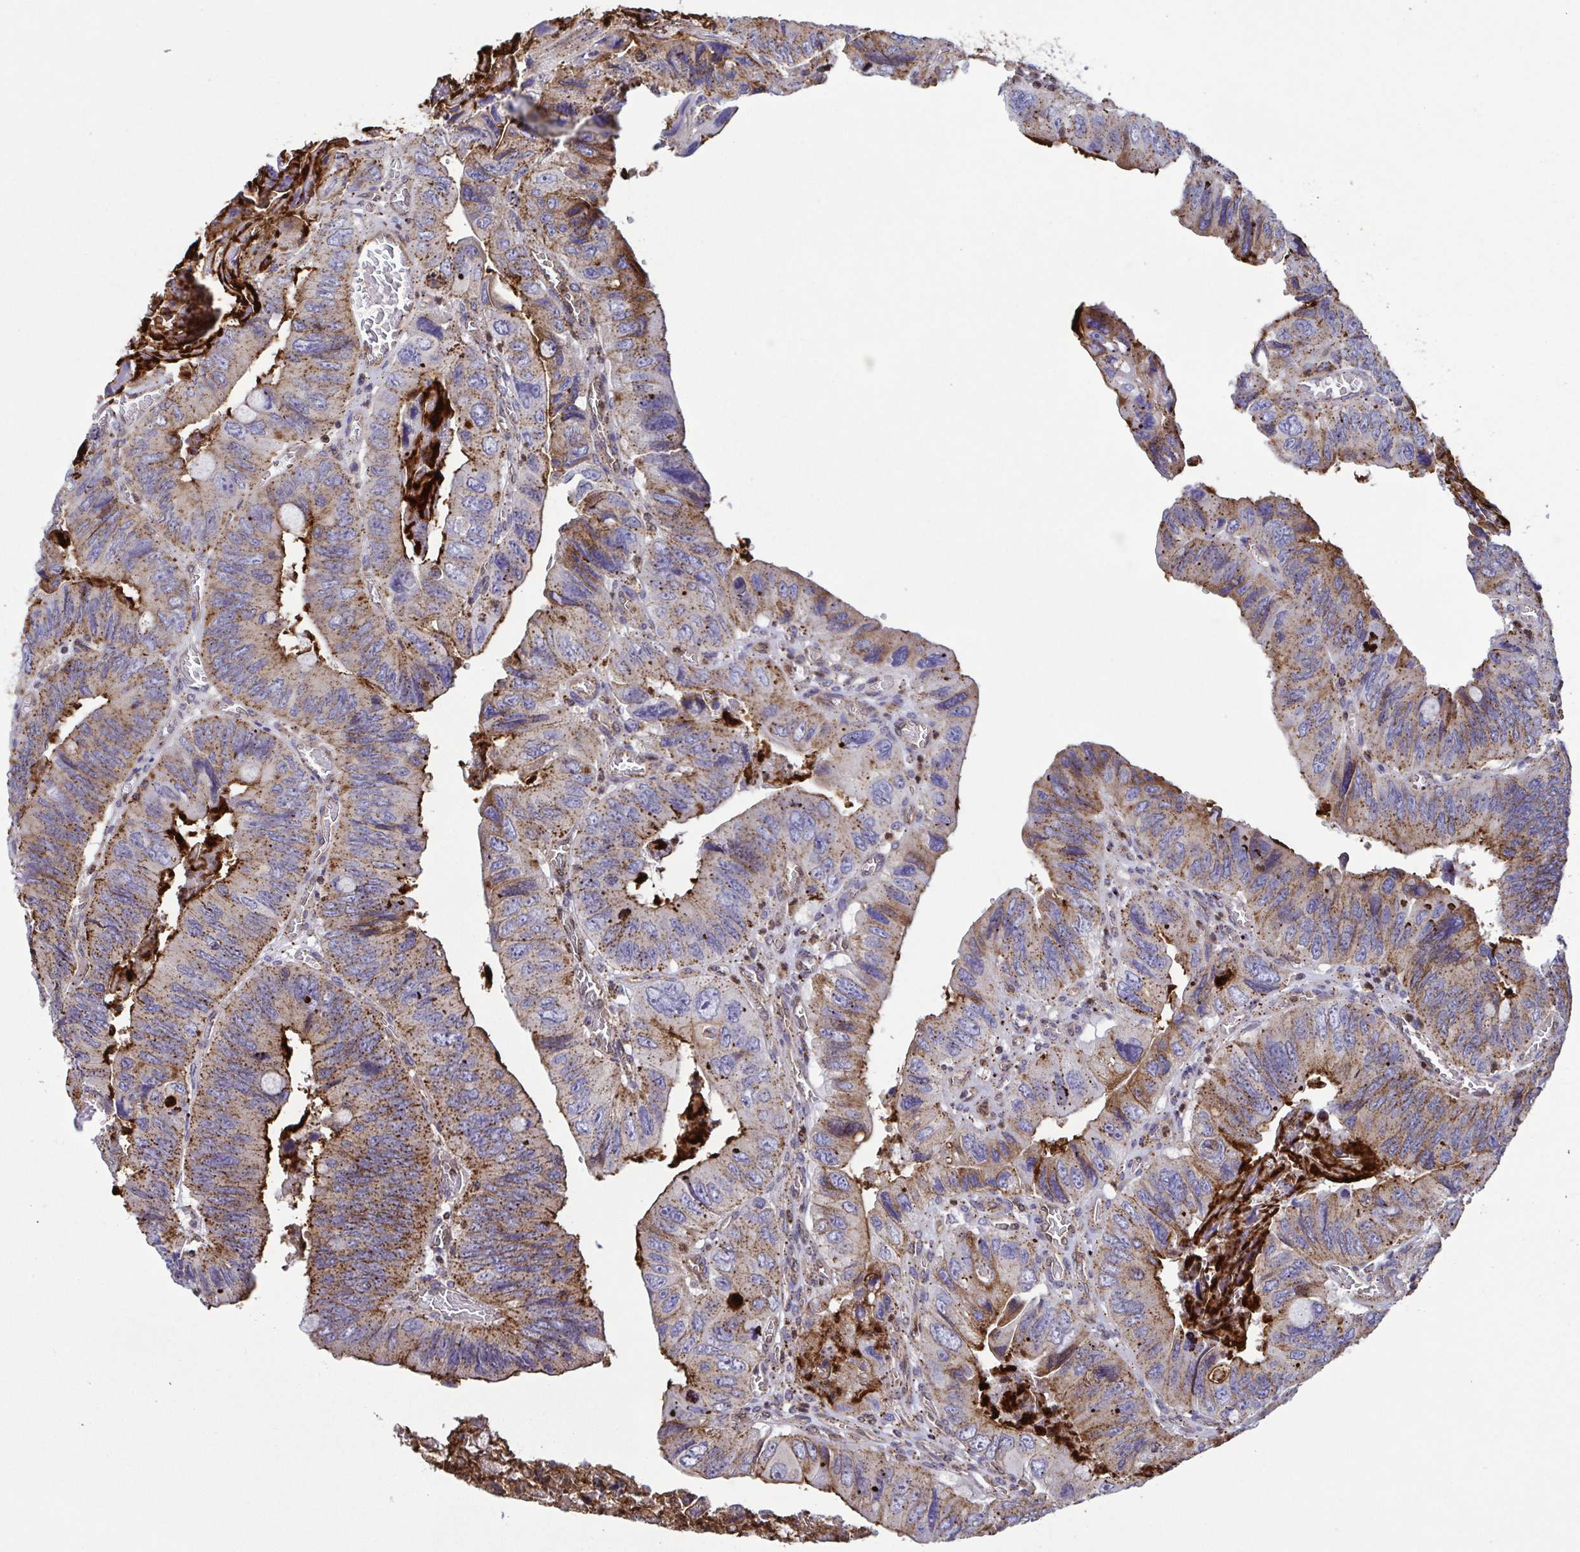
{"staining": {"intensity": "moderate", "quantity": "25%-75%", "location": "cytoplasmic/membranous"}, "tissue": "colorectal cancer", "cell_type": "Tumor cells", "image_type": "cancer", "snomed": [{"axis": "morphology", "description": "Adenocarcinoma, NOS"}, {"axis": "topography", "description": "Colon"}], "caption": "An image showing moderate cytoplasmic/membranous expression in approximately 25%-75% of tumor cells in colorectal adenocarcinoma, as visualized by brown immunohistochemical staining.", "gene": "CHMP1B", "patient": {"sex": "female", "age": 84}}